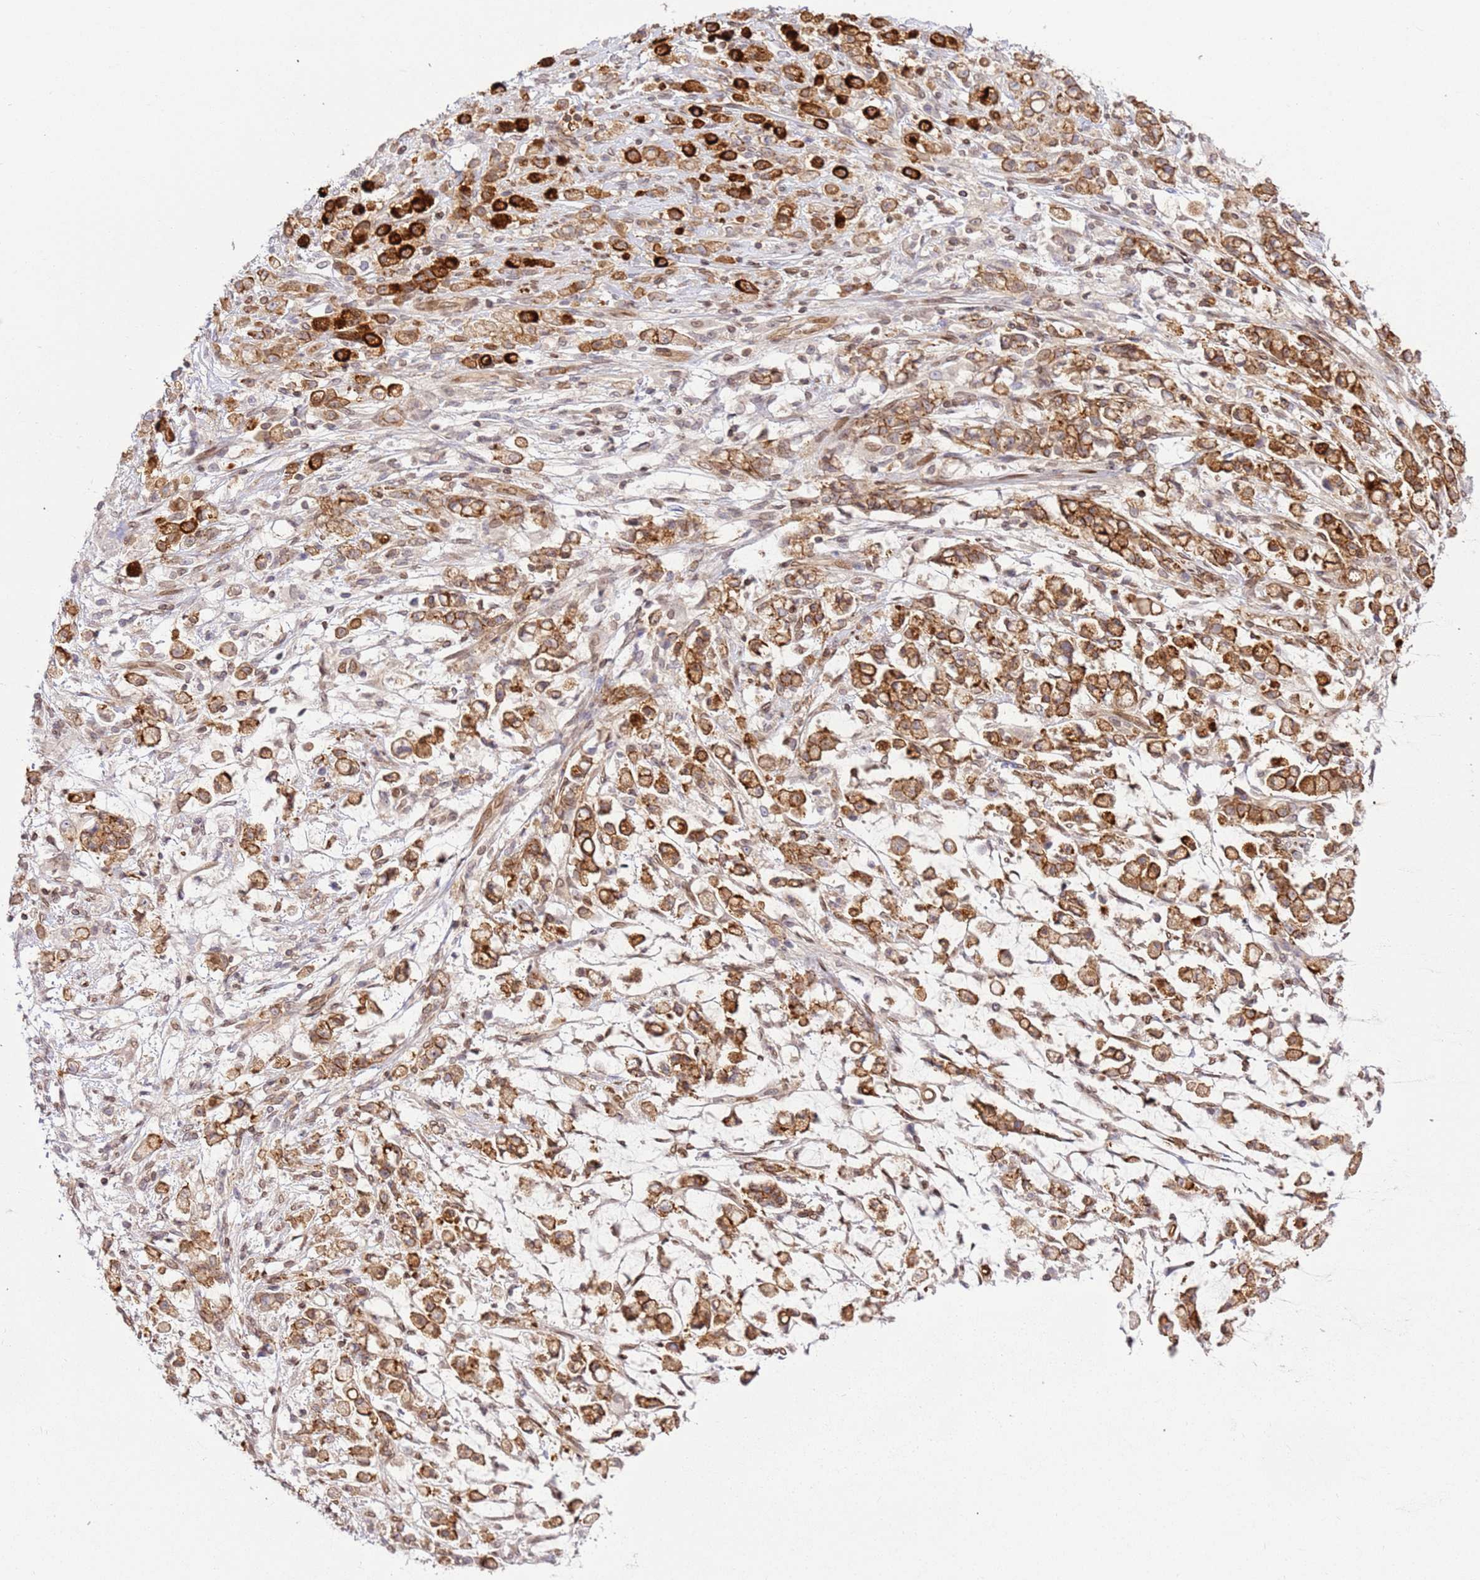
{"staining": {"intensity": "moderate", "quantity": ">75%", "location": "cytoplasmic/membranous"}, "tissue": "stomach cancer", "cell_type": "Tumor cells", "image_type": "cancer", "snomed": [{"axis": "morphology", "description": "Adenocarcinoma, NOS"}, {"axis": "topography", "description": "Stomach"}], "caption": "Moderate cytoplasmic/membranous protein staining is present in approximately >75% of tumor cells in adenocarcinoma (stomach). (brown staining indicates protein expression, while blue staining denotes nuclei).", "gene": "TRIM37", "patient": {"sex": "female", "age": 60}}